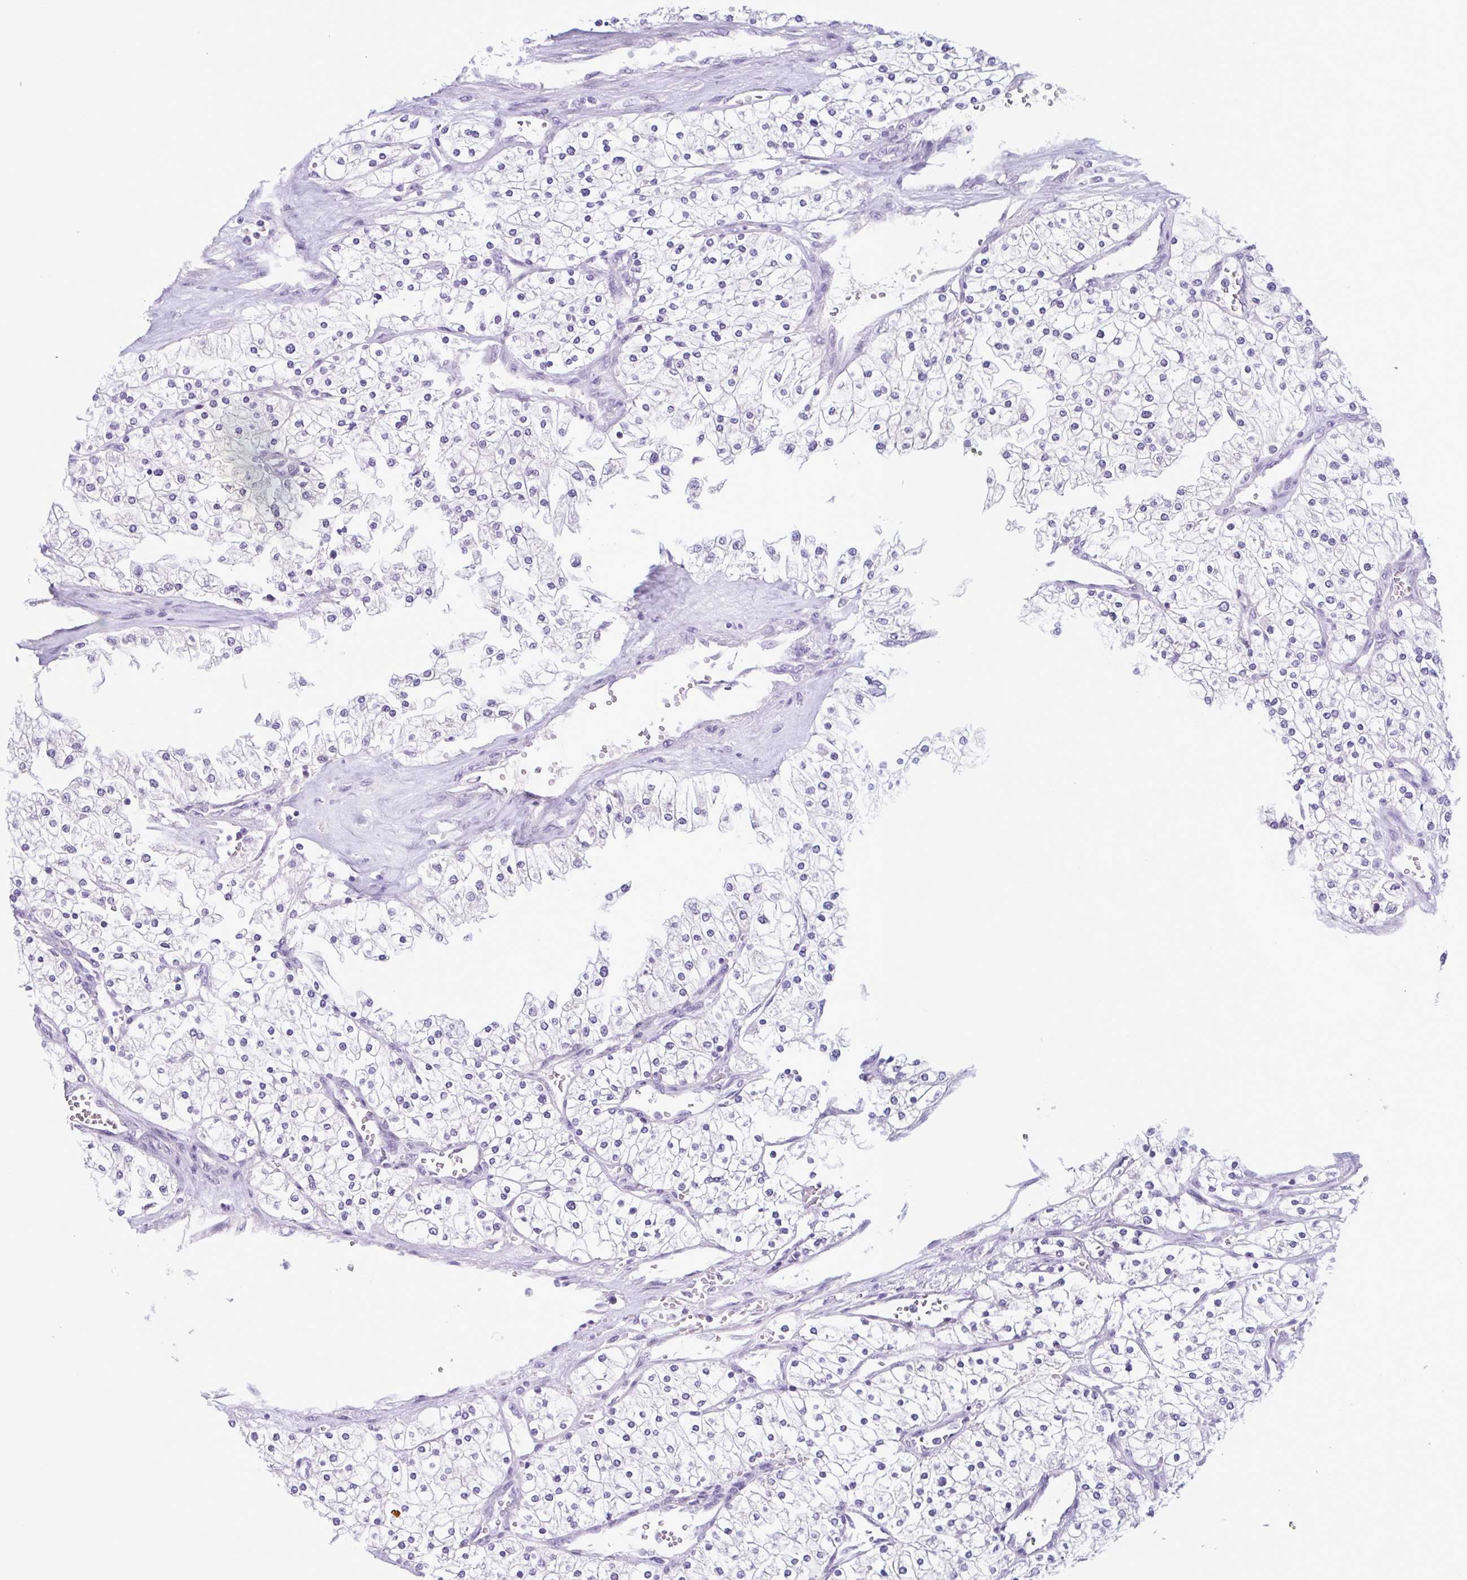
{"staining": {"intensity": "negative", "quantity": "none", "location": "none"}, "tissue": "renal cancer", "cell_type": "Tumor cells", "image_type": "cancer", "snomed": [{"axis": "morphology", "description": "Adenocarcinoma, NOS"}, {"axis": "topography", "description": "Kidney"}], "caption": "This histopathology image is of adenocarcinoma (renal) stained with immunohistochemistry to label a protein in brown with the nuclei are counter-stained blue. There is no positivity in tumor cells. The staining was performed using DAB to visualize the protein expression in brown, while the nuclei were stained in blue with hematoxylin (Magnification: 20x).", "gene": "INAFM1", "patient": {"sex": "male", "age": 80}}